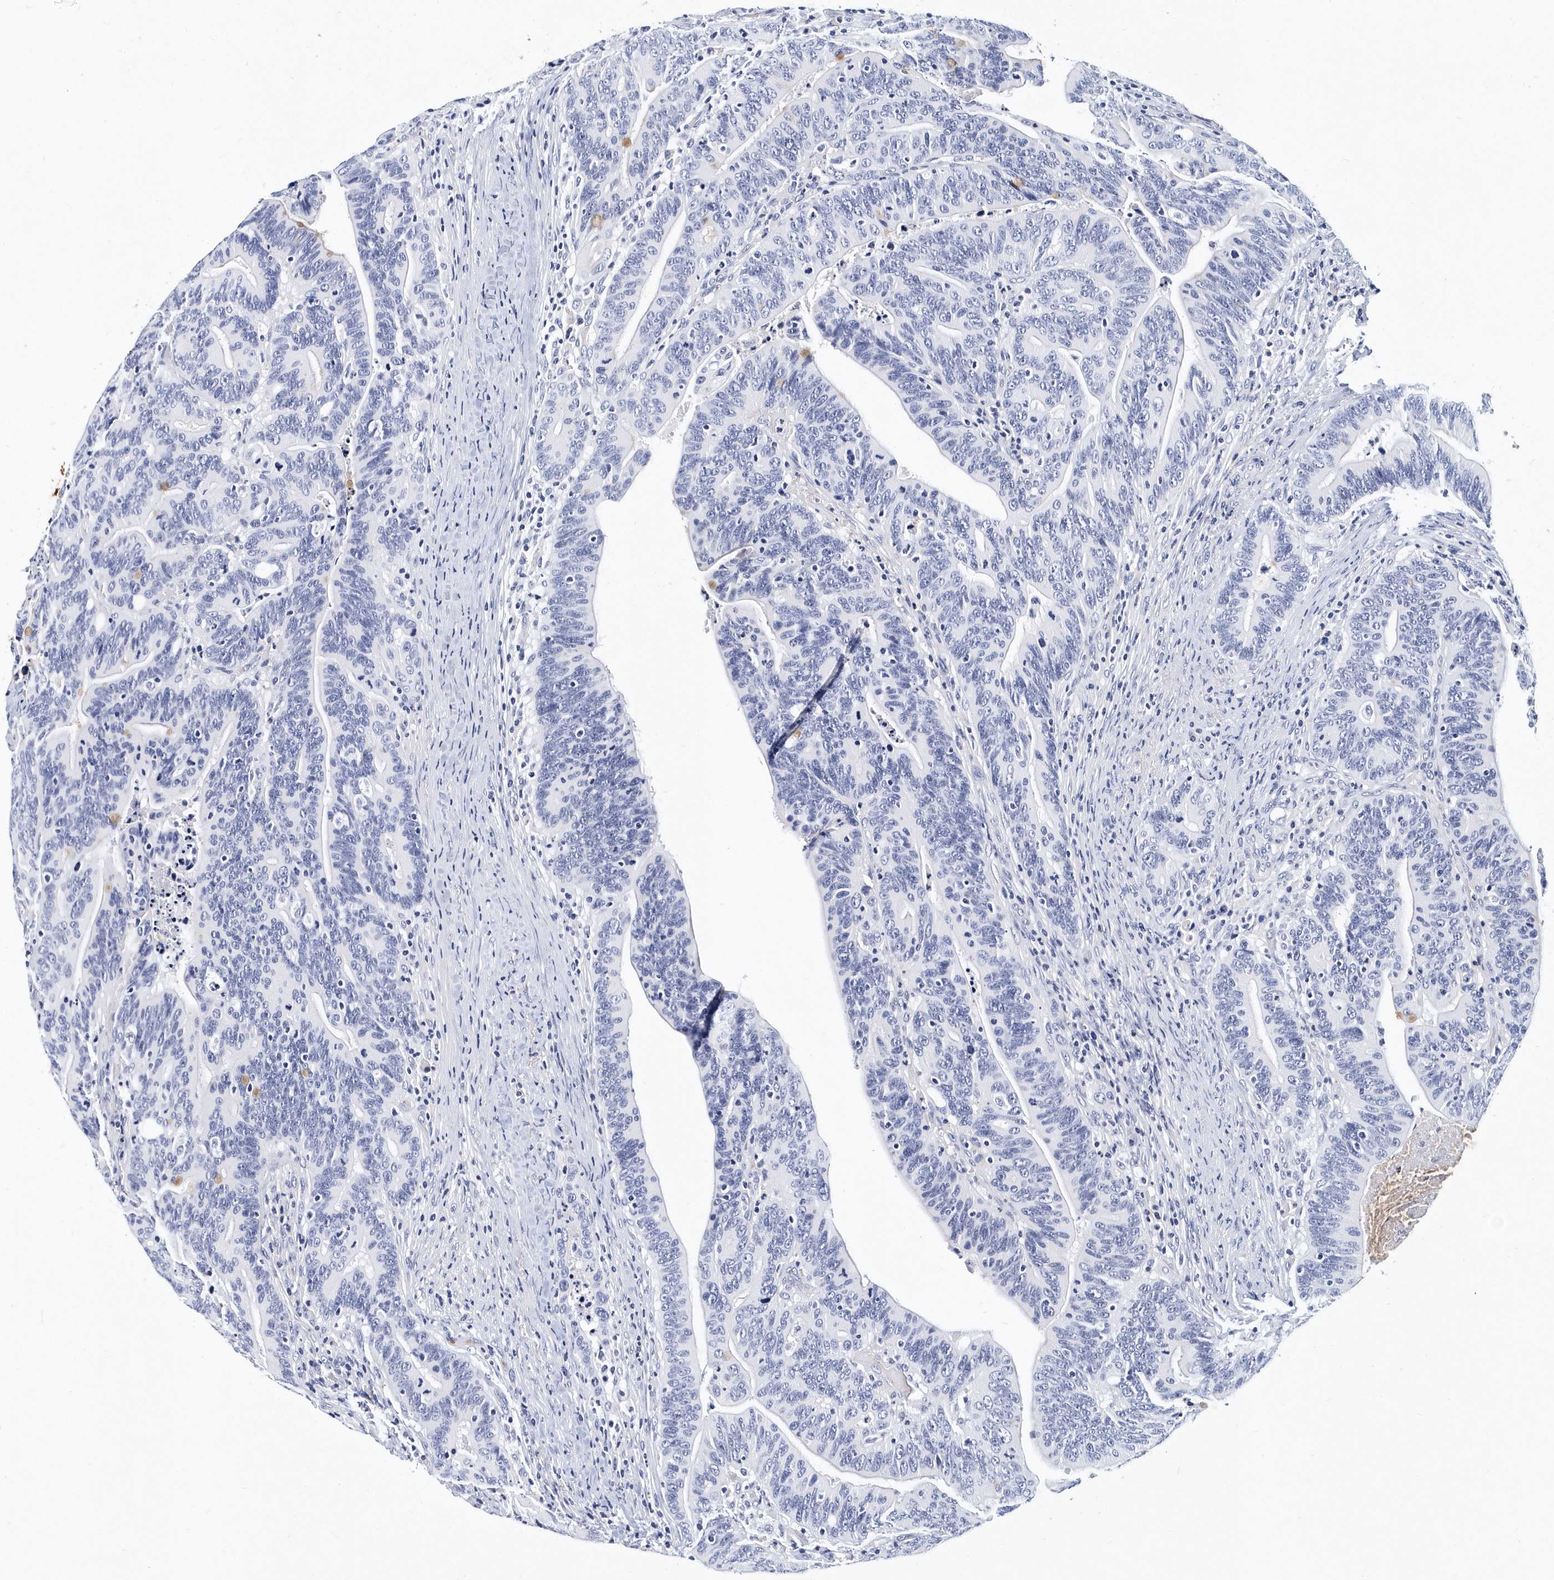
{"staining": {"intensity": "negative", "quantity": "none", "location": "none"}, "tissue": "colorectal cancer", "cell_type": "Tumor cells", "image_type": "cancer", "snomed": [{"axis": "morphology", "description": "Adenocarcinoma, NOS"}, {"axis": "topography", "description": "Colon"}], "caption": "High magnification brightfield microscopy of colorectal adenocarcinoma stained with DAB (3,3'-diaminobenzidine) (brown) and counterstained with hematoxylin (blue): tumor cells show no significant staining.", "gene": "ITGA2B", "patient": {"sex": "female", "age": 66}}